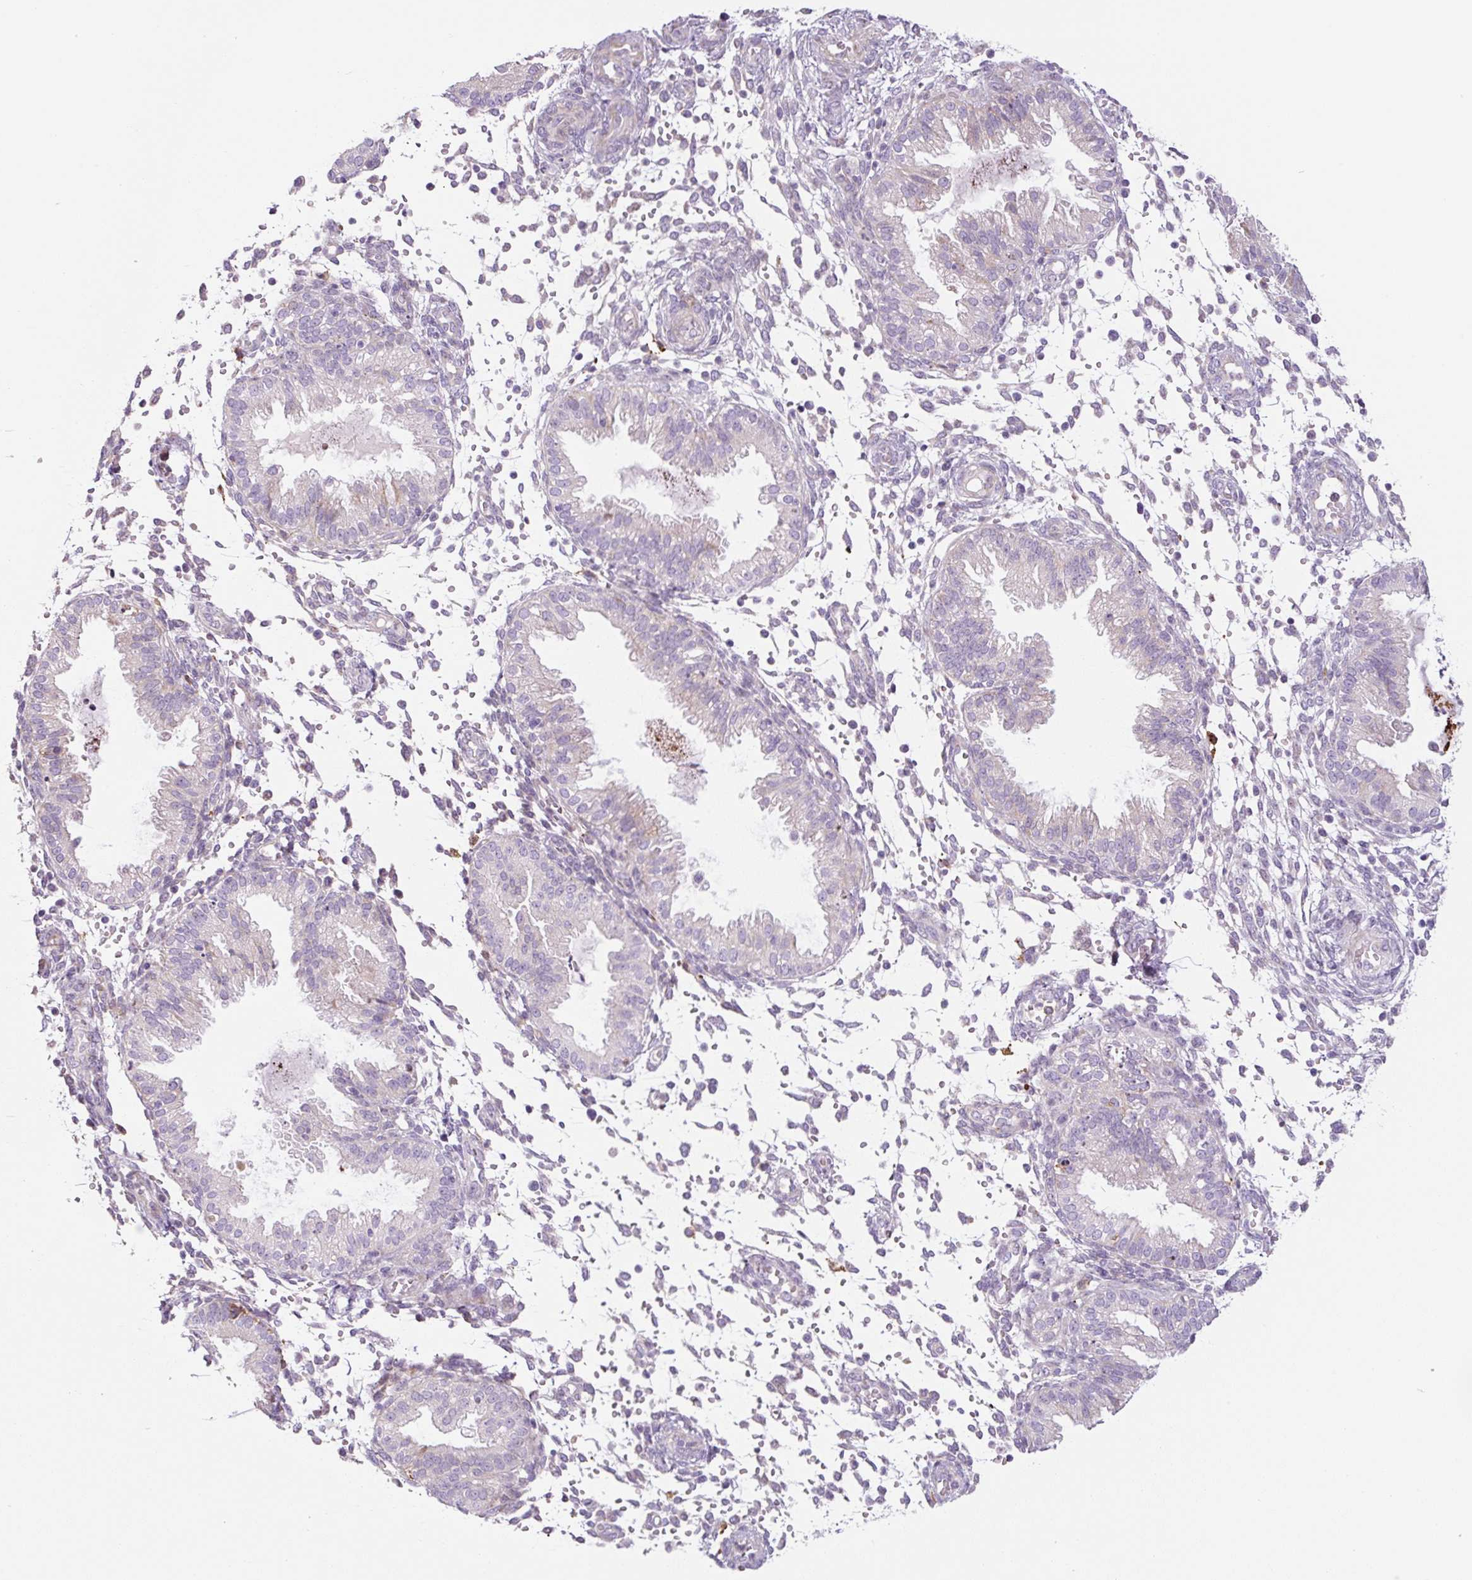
{"staining": {"intensity": "negative", "quantity": "none", "location": "none"}, "tissue": "endometrium", "cell_type": "Cells in endometrial stroma", "image_type": "normal", "snomed": [{"axis": "morphology", "description": "Normal tissue, NOS"}, {"axis": "topography", "description": "Endometrium"}], "caption": "Photomicrograph shows no significant protein expression in cells in endometrial stroma of normal endometrium. (Stains: DAB (3,3'-diaminobenzidine) immunohistochemistry (IHC) with hematoxylin counter stain, Microscopy: brightfield microscopy at high magnification).", "gene": "FUT10", "patient": {"sex": "female", "age": 33}}